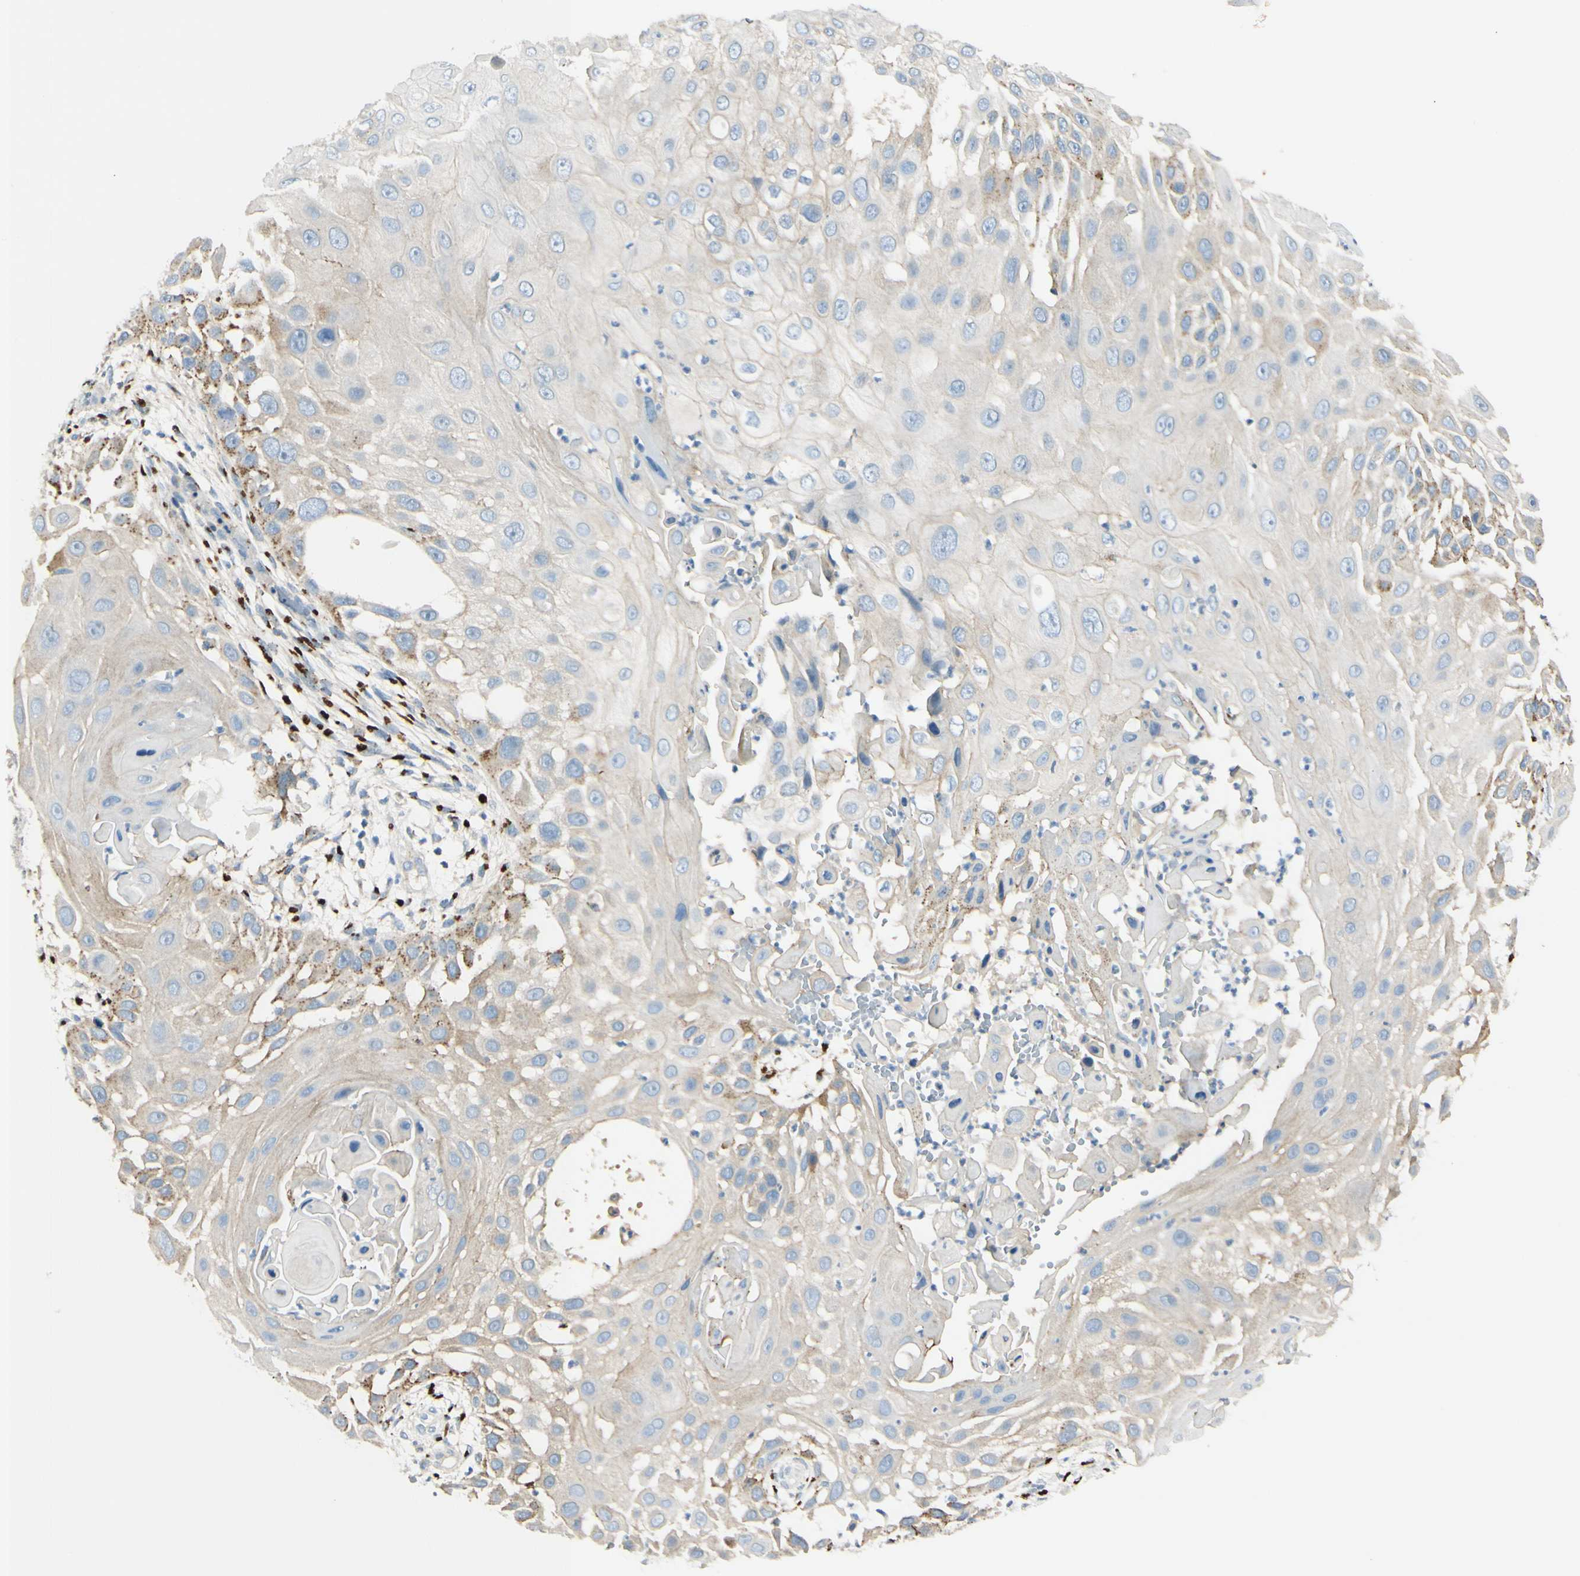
{"staining": {"intensity": "moderate", "quantity": "<25%", "location": "cytoplasmic/membranous"}, "tissue": "skin cancer", "cell_type": "Tumor cells", "image_type": "cancer", "snomed": [{"axis": "morphology", "description": "Squamous cell carcinoma, NOS"}, {"axis": "topography", "description": "Skin"}], "caption": "An immunohistochemistry (IHC) image of tumor tissue is shown. Protein staining in brown shows moderate cytoplasmic/membranous positivity in squamous cell carcinoma (skin) within tumor cells. (IHC, brightfield microscopy, high magnification).", "gene": "GALNT5", "patient": {"sex": "female", "age": 44}}